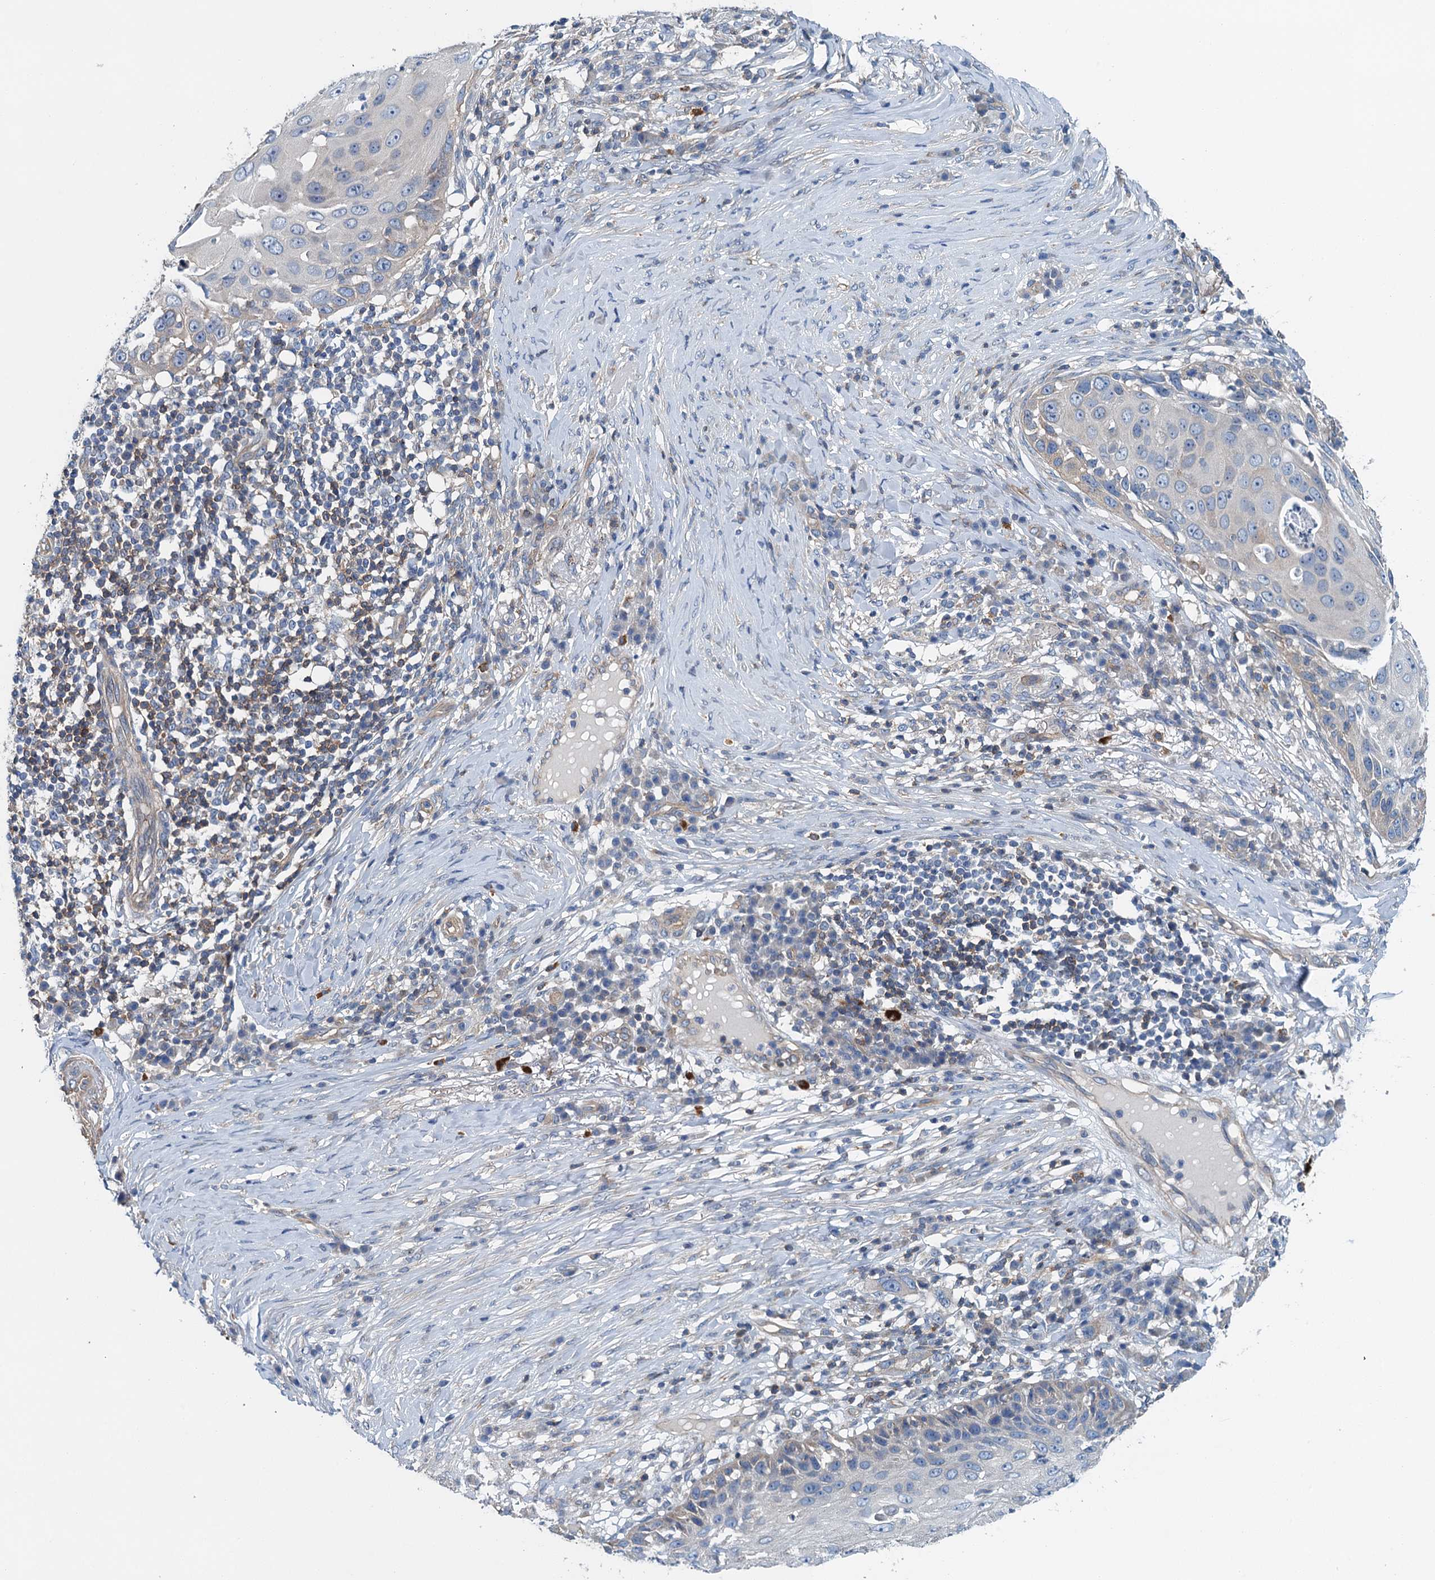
{"staining": {"intensity": "negative", "quantity": "none", "location": "none"}, "tissue": "skin cancer", "cell_type": "Tumor cells", "image_type": "cancer", "snomed": [{"axis": "morphology", "description": "Squamous cell carcinoma, NOS"}, {"axis": "topography", "description": "Skin"}], "caption": "Skin squamous cell carcinoma stained for a protein using IHC demonstrates no positivity tumor cells.", "gene": "ROGDI", "patient": {"sex": "female", "age": 44}}